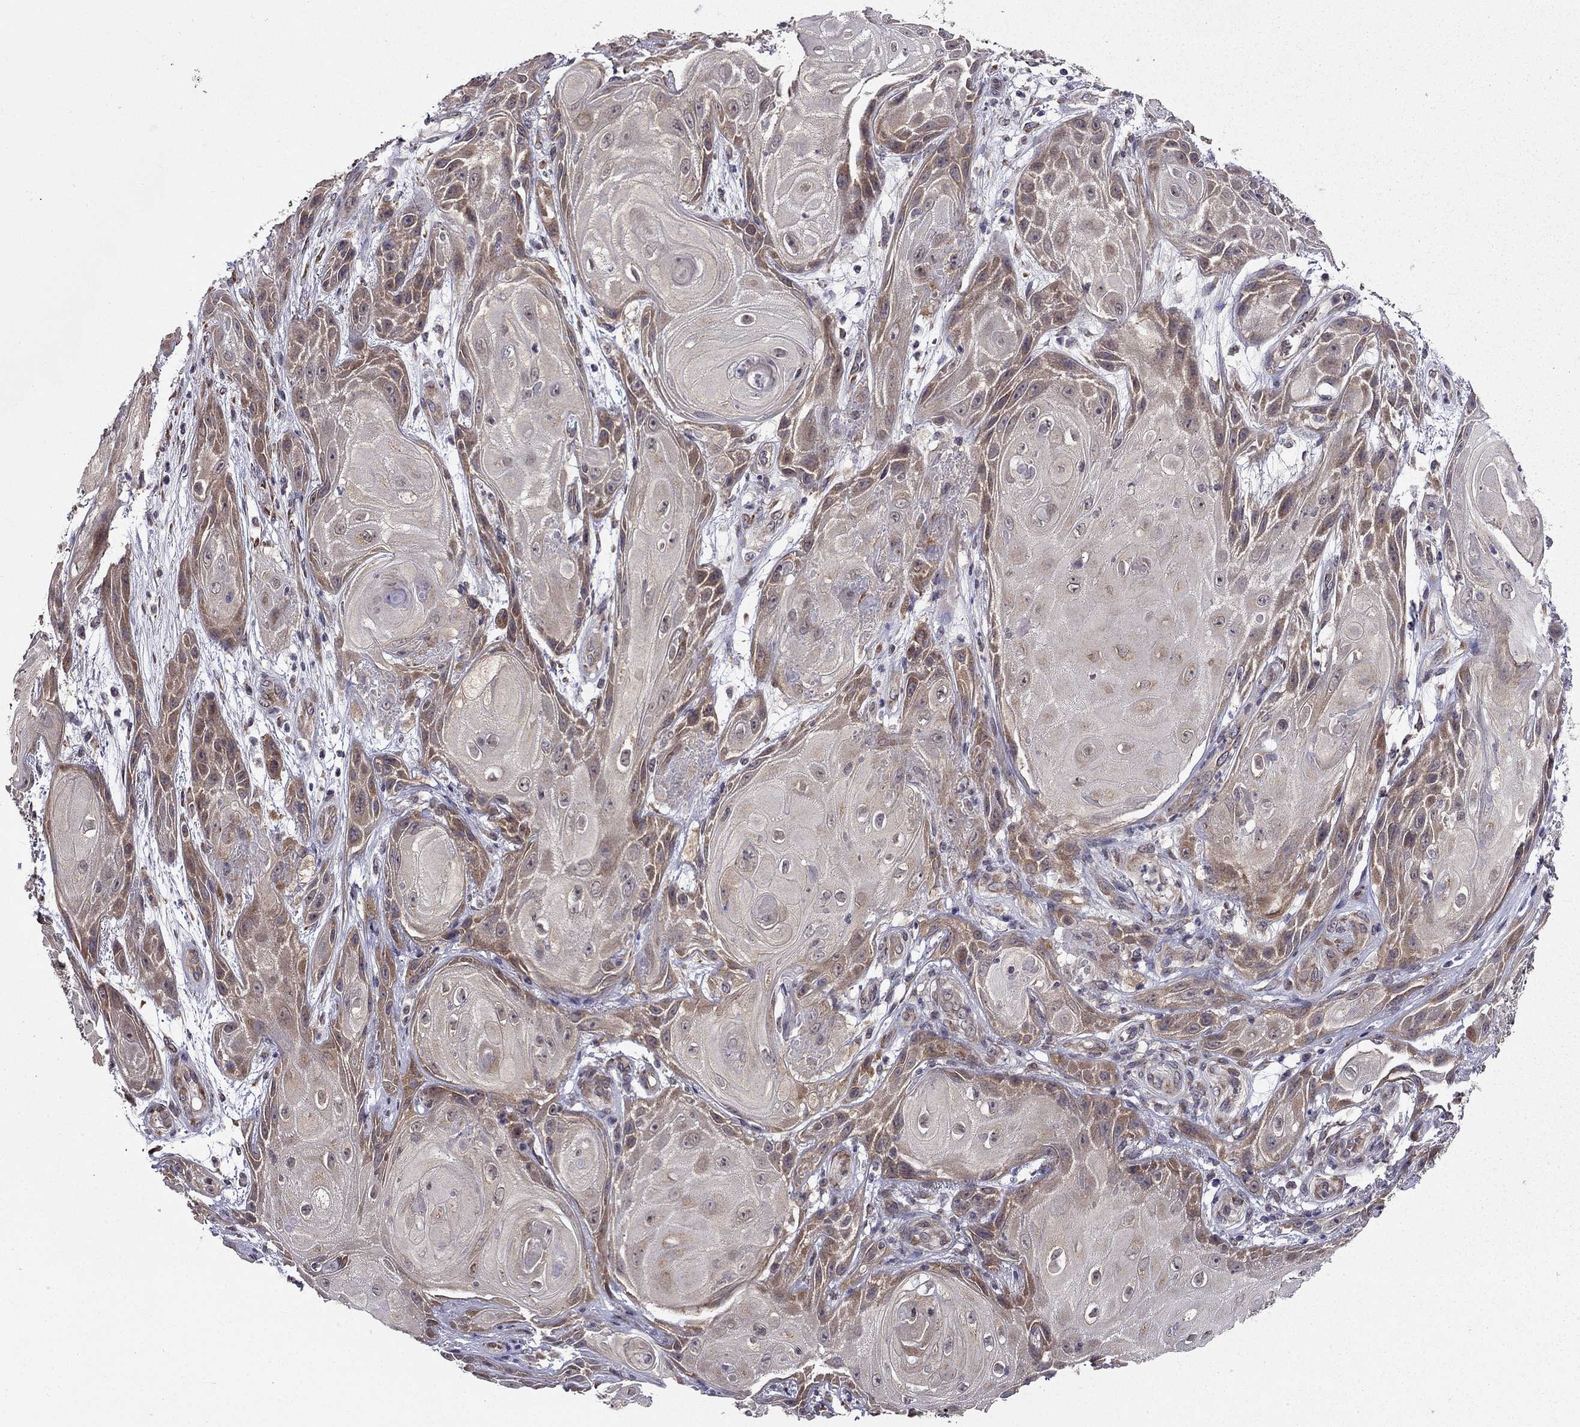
{"staining": {"intensity": "weak", "quantity": "25%-75%", "location": "cytoplasmic/membranous"}, "tissue": "skin cancer", "cell_type": "Tumor cells", "image_type": "cancer", "snomed": [{"axis": "morphology", "description": "Squamous cell carcinoma, NOS"}, {"axis": "topography", "description": "Skin"}], "caption": "Immunohistochemical staining of human skin squamous cell carcinoma shows weak cytoplasmic/membranous protein positivity in about 25%-75% of tumor cells.", "gene": "ARHGEF28", "patient": {"sex": "male", "age": 62}}